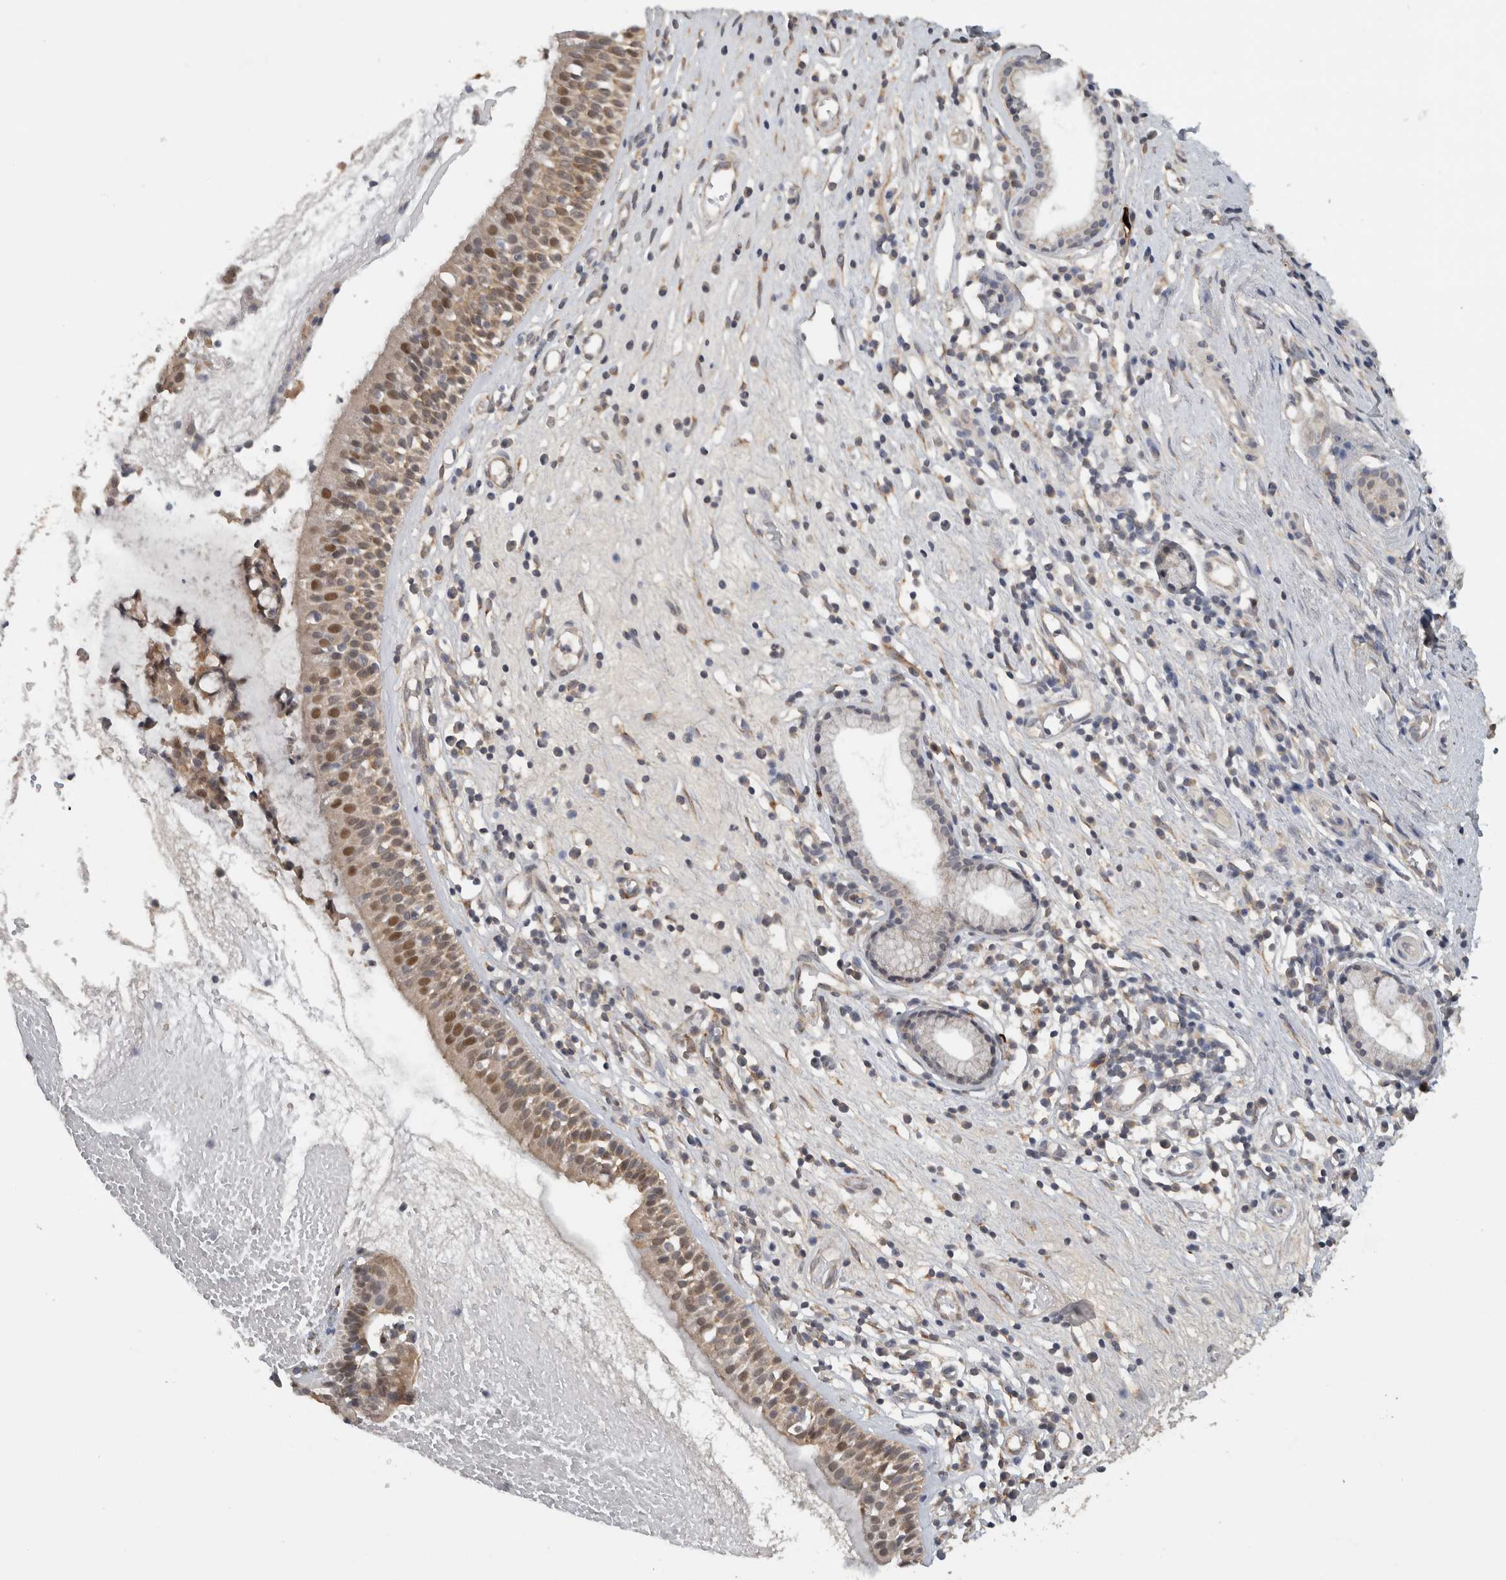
{"staining": {"intensity": "moderate", "quantity": "25%-75%", "location": "cytoplasmic/membranous,nuclear"}, "tissue": "nasopharynx", "cell_type": "Respiratory epithelial cells", "image_type": "normal", "snomed": [{"axis": "morphology", "description": "Normal tissue, NOS"}, {"axis": "topography", "description": "Nasopharynx"}], "caption": "Approximately 25%-75% of respiratory epithelial cells in normal nasopharynx display moderate cytoplasmic/membranous,nuclear protein expression as visualized by brown immunohistochemical staining.", "gene": "DYRK2", "patient": {"sex": "female", "age": 39}}